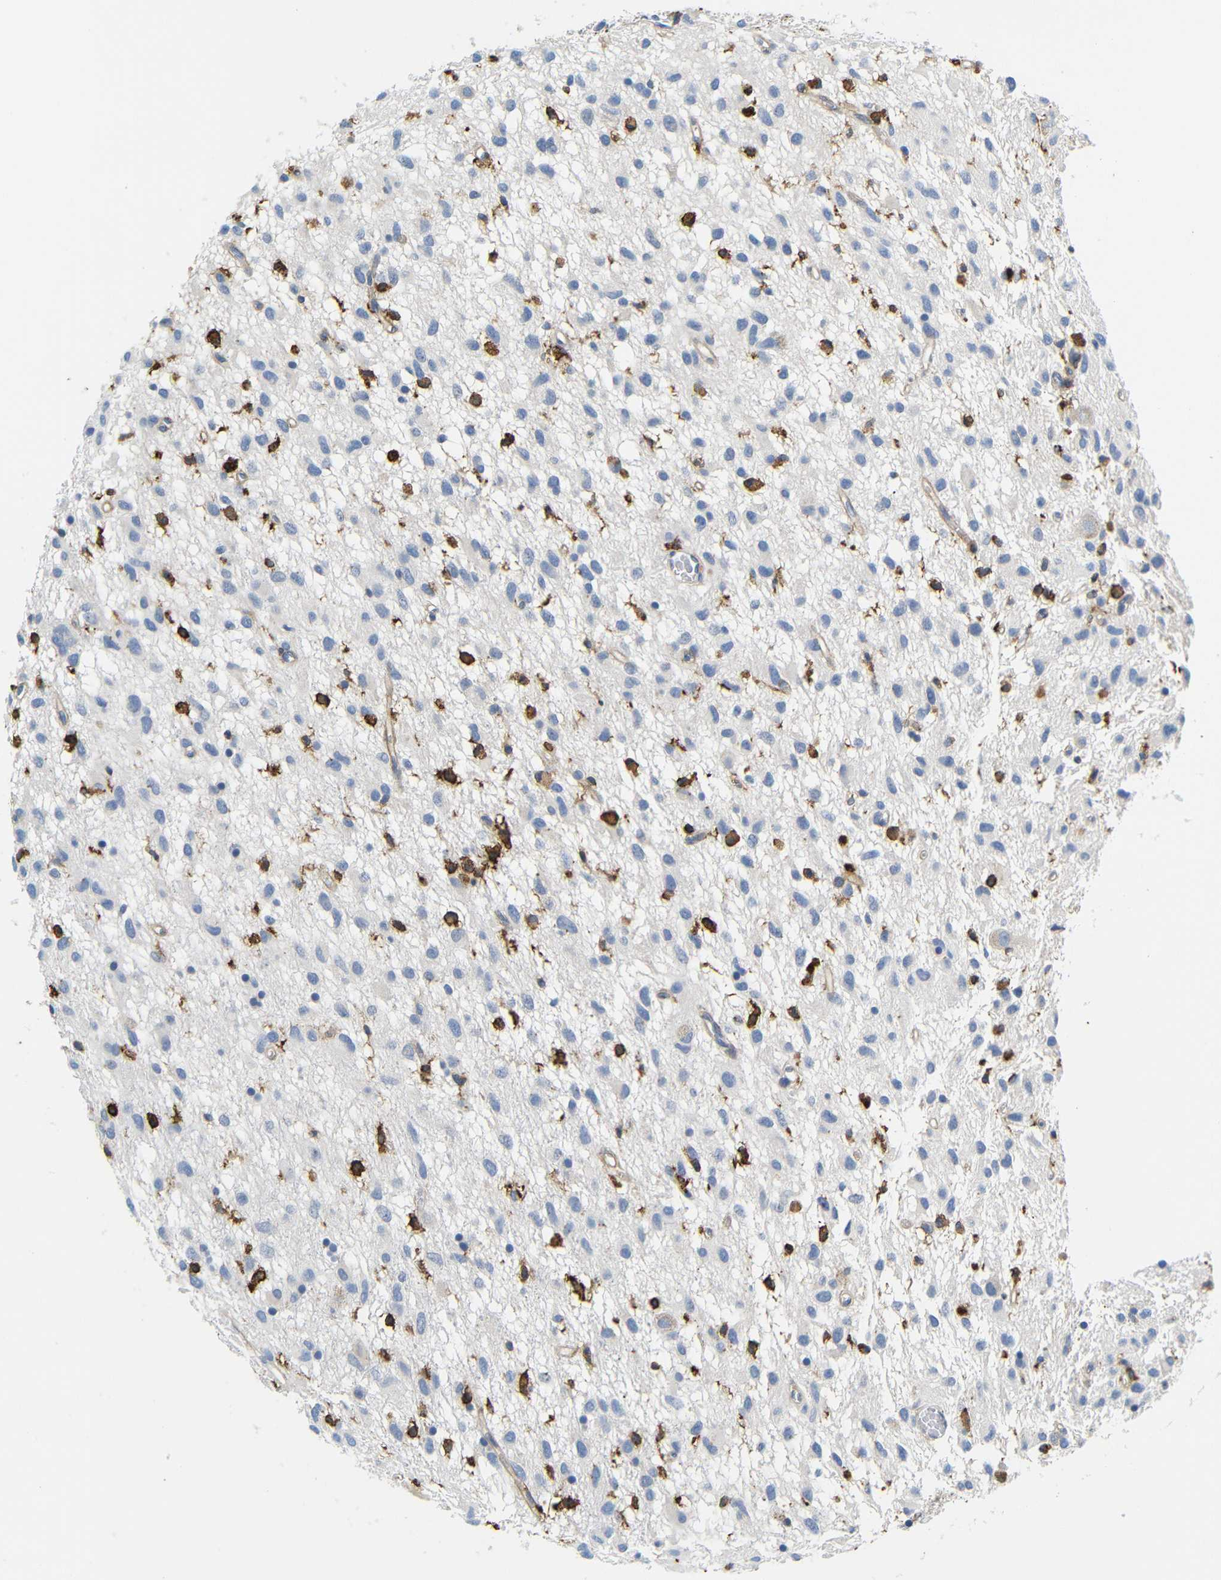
{"staining": {"intensity": "negative", "quantity": "none", "location": "none"}, "tissue": "glioma", "cell_type": "Tumor cells", "image_type": "cancer", "snomed": [{"axis": "morphology", "description": "Glioma, malignant, Low grade"}, {"axis": "topography", "description": "Brain"}], "caption": "Immunohistochemistry image of human glioma stained for a protein (brown), which displays no positivity in tumor cells.", "gene": "HLA-DQB1", "patient": {"sex": "male", "age": 77}}